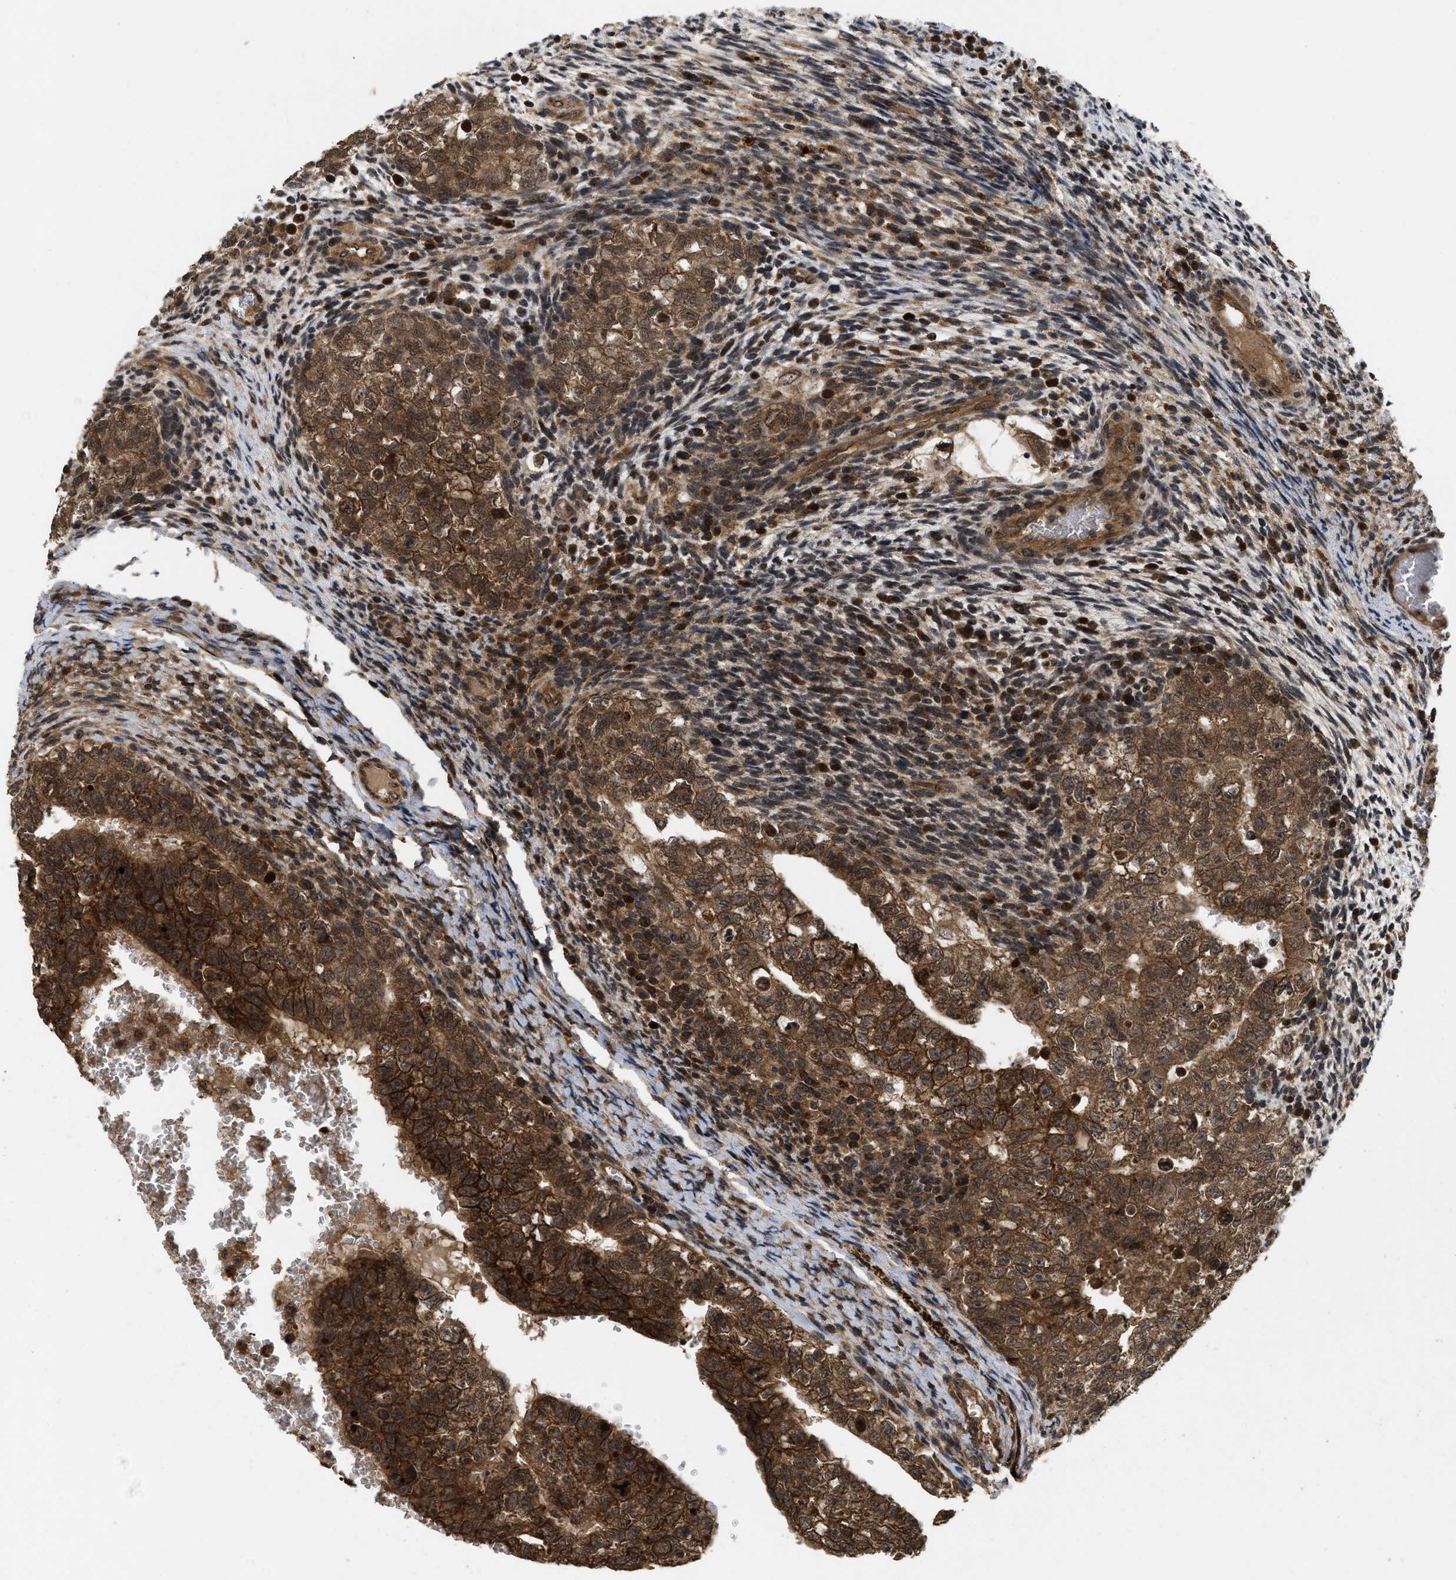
{"staining": {"intensity": "strong", "quantity": ">75%", "location": "cytoplasmic/membranous"}, "tissue": "testis cancer", "cell_type": "Tumor cells", "image_type": "cancer", "snomed": [{"axis": "morphology", "description": "Seminoma, NOS"}, {"axis": "morphology", "description": "Carcinoma, Embryonal, NOS"}, {"axis": "topography", "description": "Testis"}], "caption": "Immunohistochemistry (IHC) image of neoplastic tissue: testis cancer stained using immunohistochemistry (IHC) exhibits high levels of strong protein expression localized specifically in the cytoplasmic/membranous of tumor cells, appearing as a cytoplasmic/membranous brown color.", "gene": "FZD6", "patient": {"sex": "male", "age": 38}}